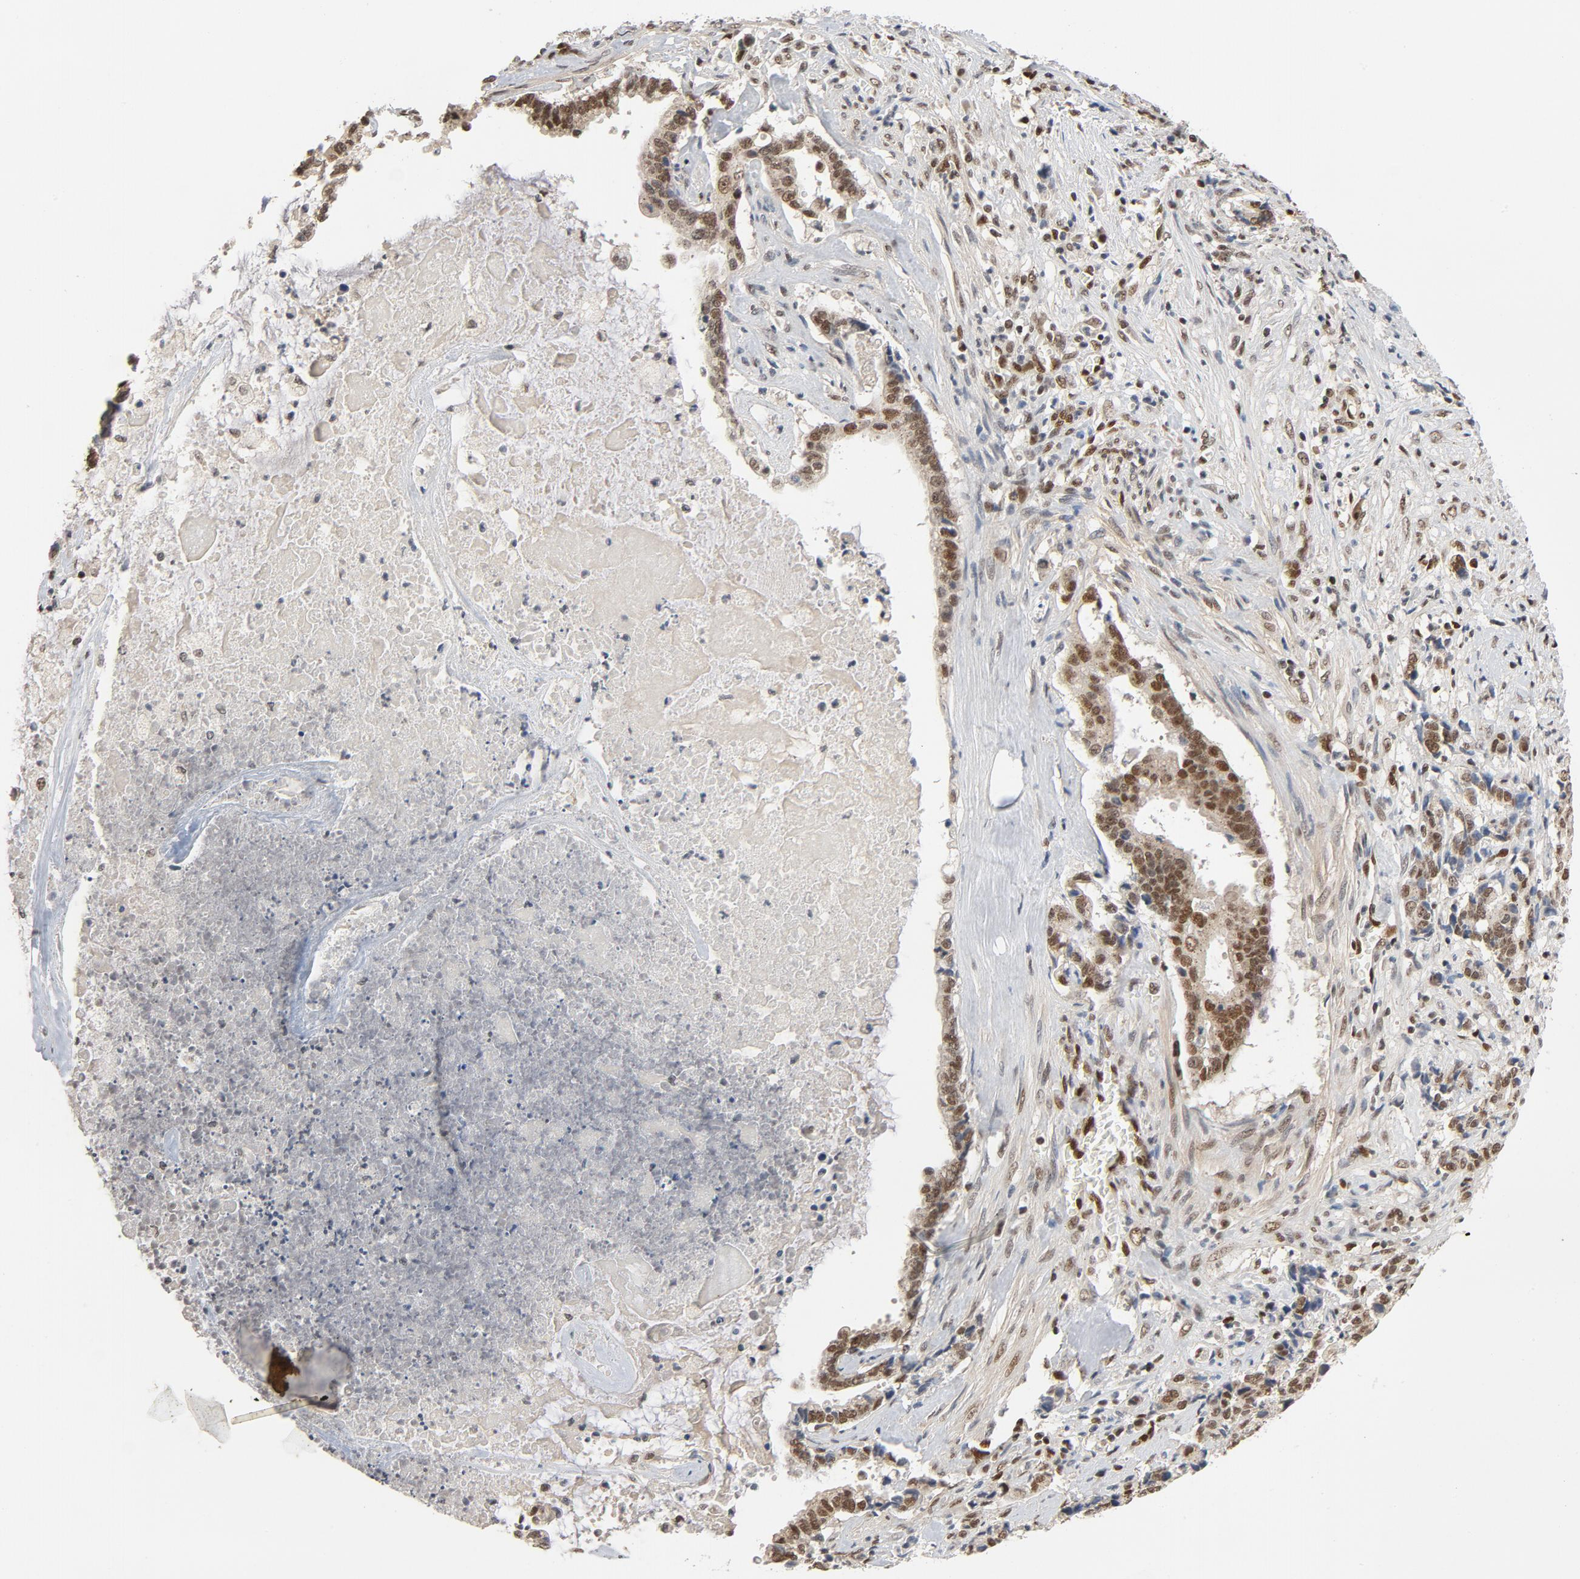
{"staining": {"intensity": "strong", "quantity": ">75%", "location": "nuclear"}, "tissue": "liver cancer", "cell_type": "Tumor cells", "image_type": "cancer", "snomed": [{"axis": "morphology", "description": "Cholangiocarcinoma"}, {"axis": "topography", "description": "Liver"}], "caption": "There is high levels of strong nuclear staining in tumor cells of liver cancer, as demonstrated by immunohistochemical staining (brown color).", "gene": "SMARCD1", "patient": {"sex": "male", "age": 57}}